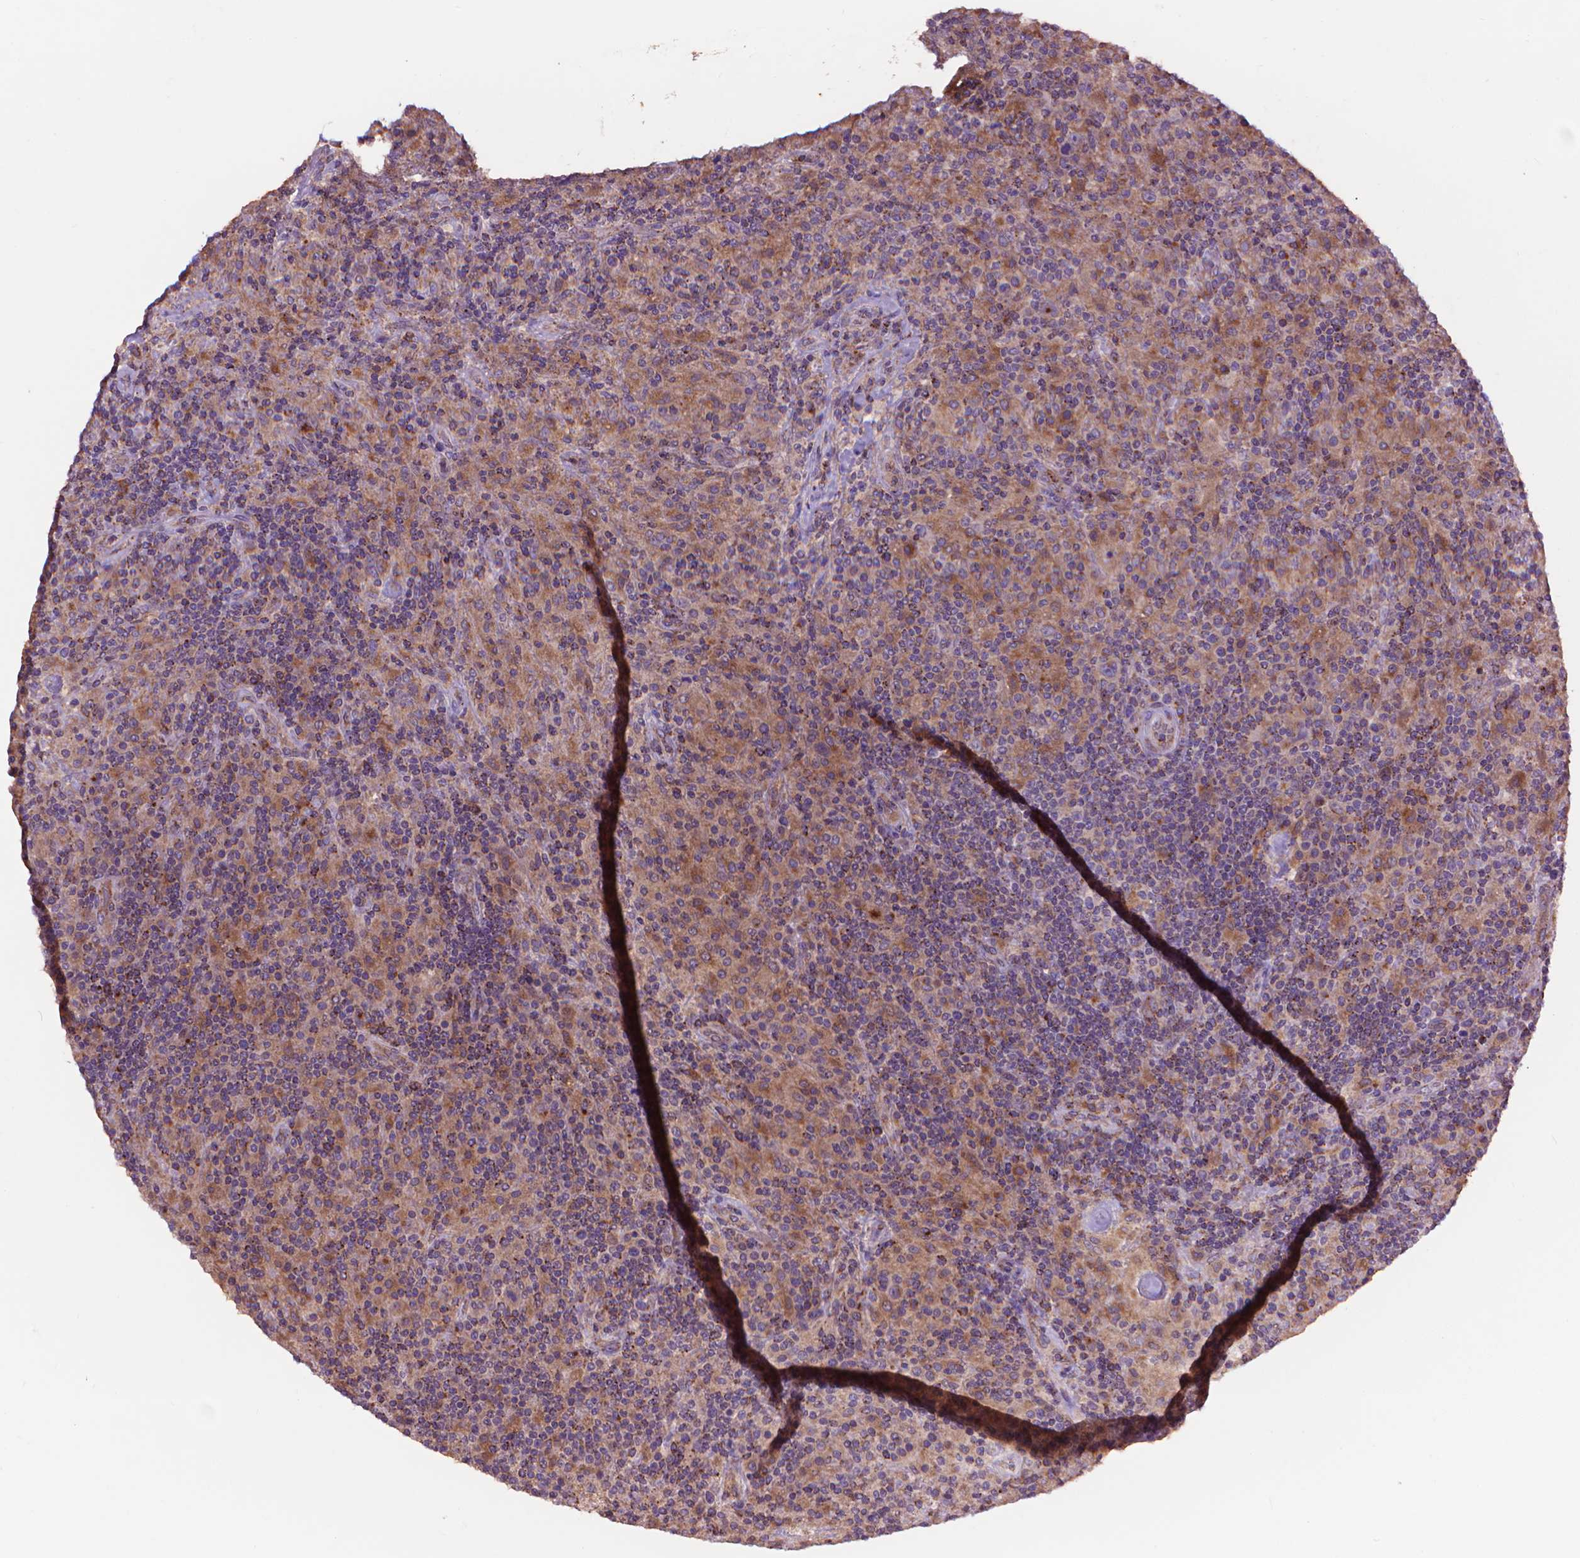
{"staining": {"intensity": "moderate", "quantity": "25%-75%", "location": "cytoplasmic/membranous"}, "tissue": "lymphoma", "cell_type": "Tumor cells", "image_type": "cancer", "snomed": [{"axis": "morphology", "description": "Hodgkin's disease, NOS"}, {"axis": "topography", "description": "Lymph node"}], "caption": "IHC of human lymphoma exhibits medium levels of moderate cytoplasmic/membranous expression in about 25%-75% of tumor cells.", "gene": "GLB1", "patient": {"sex": "male", "age": 70}}